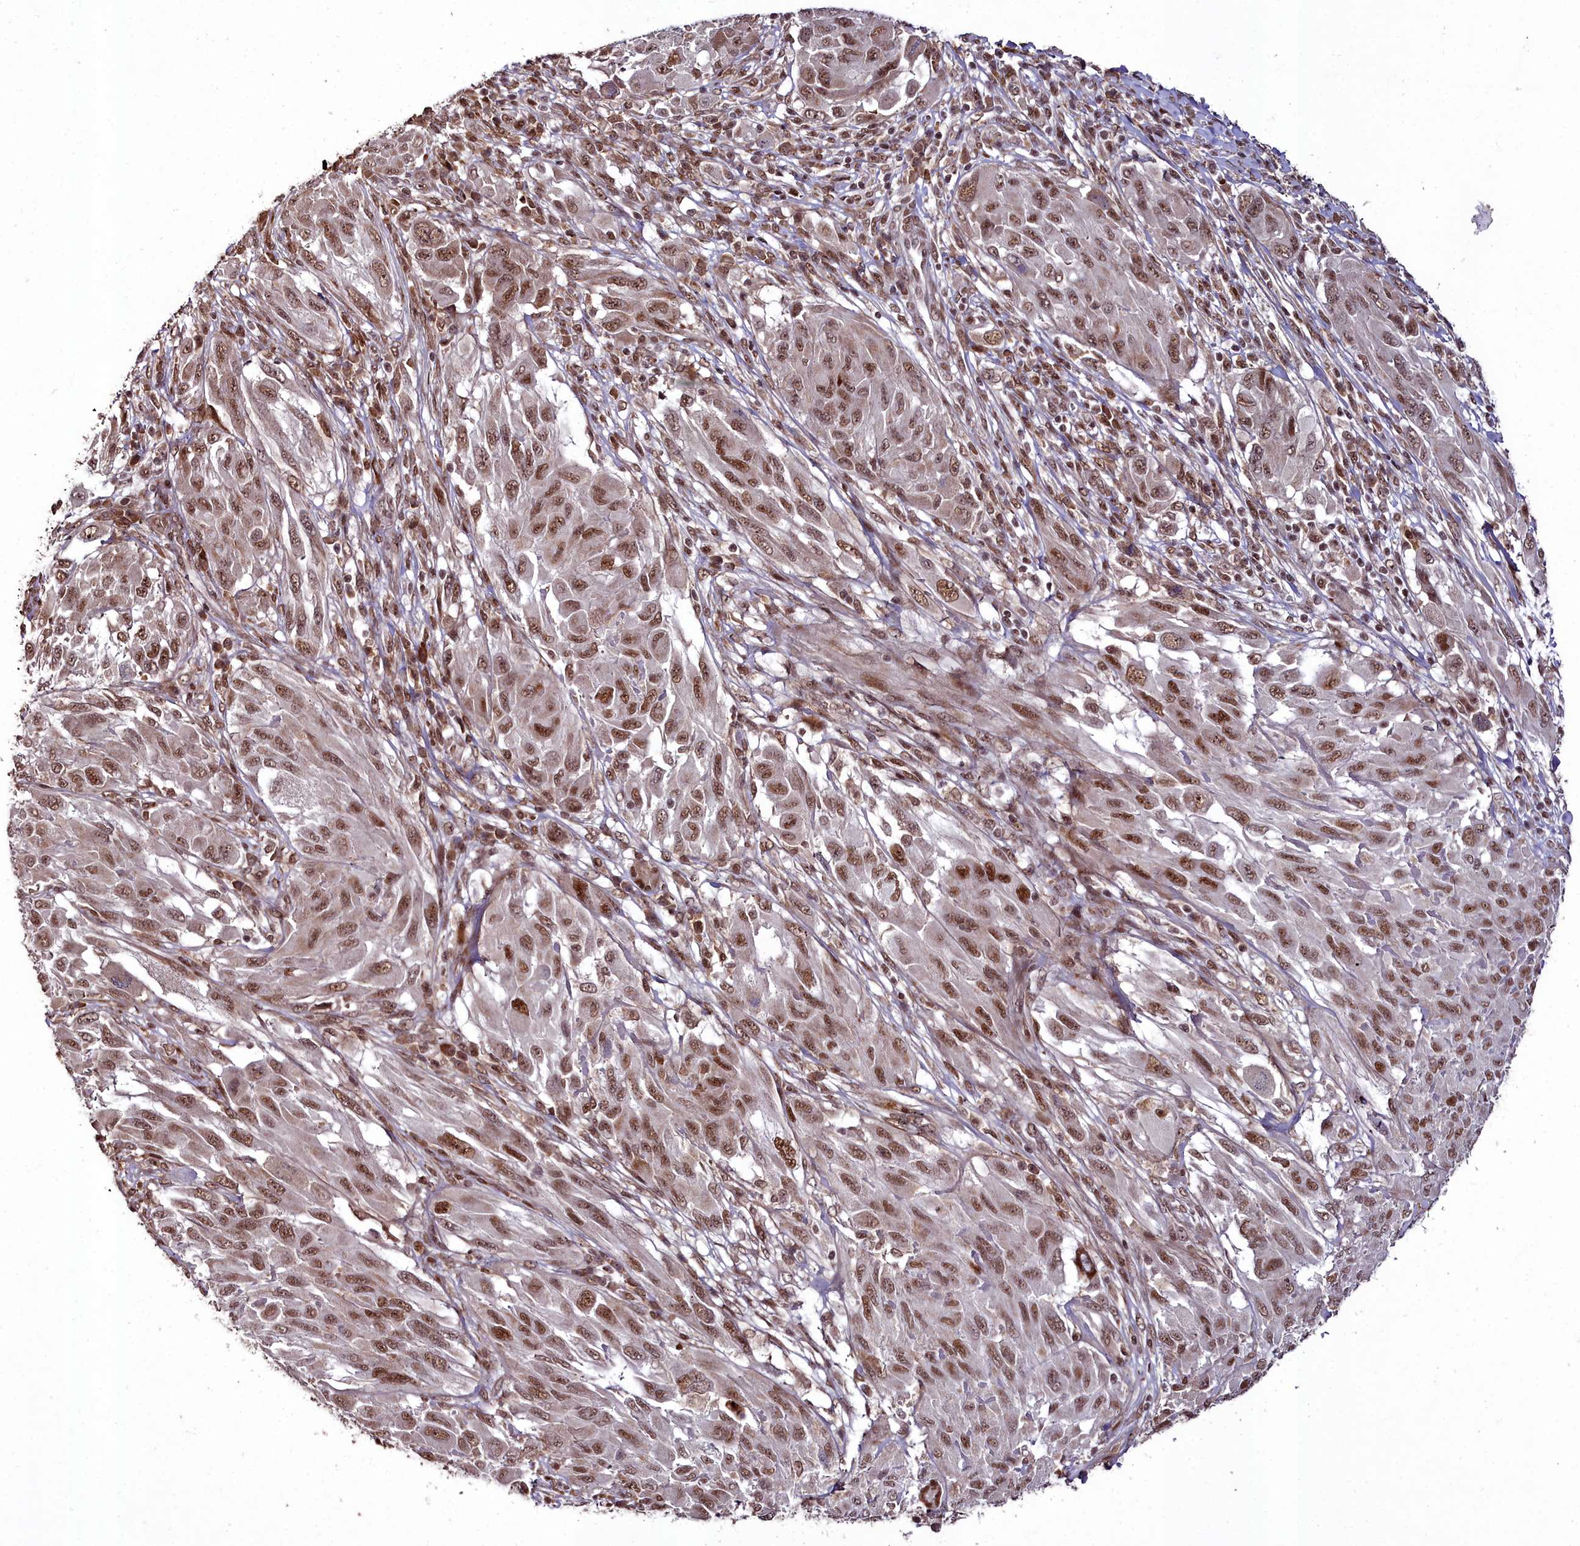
{"staining": {"intensity": "strong", "quantity": ">75%", "location": "nuclear"}, "tissue": "melanoma", "cell_type": "Tumor cells", "image_type": "cancer", "snomed": [{"axis": "morphology", "description": "Malignant melanoma, NOS"}, {"axis": "topography", "description": "Skin"}], "caption": "Melanoma stained for a protein (brown) reveals strong nuclear positive staining in approximately >75% of tumor cells.", "gene": "CXXC1", "patient": {"sex": "female", "age": 91}}